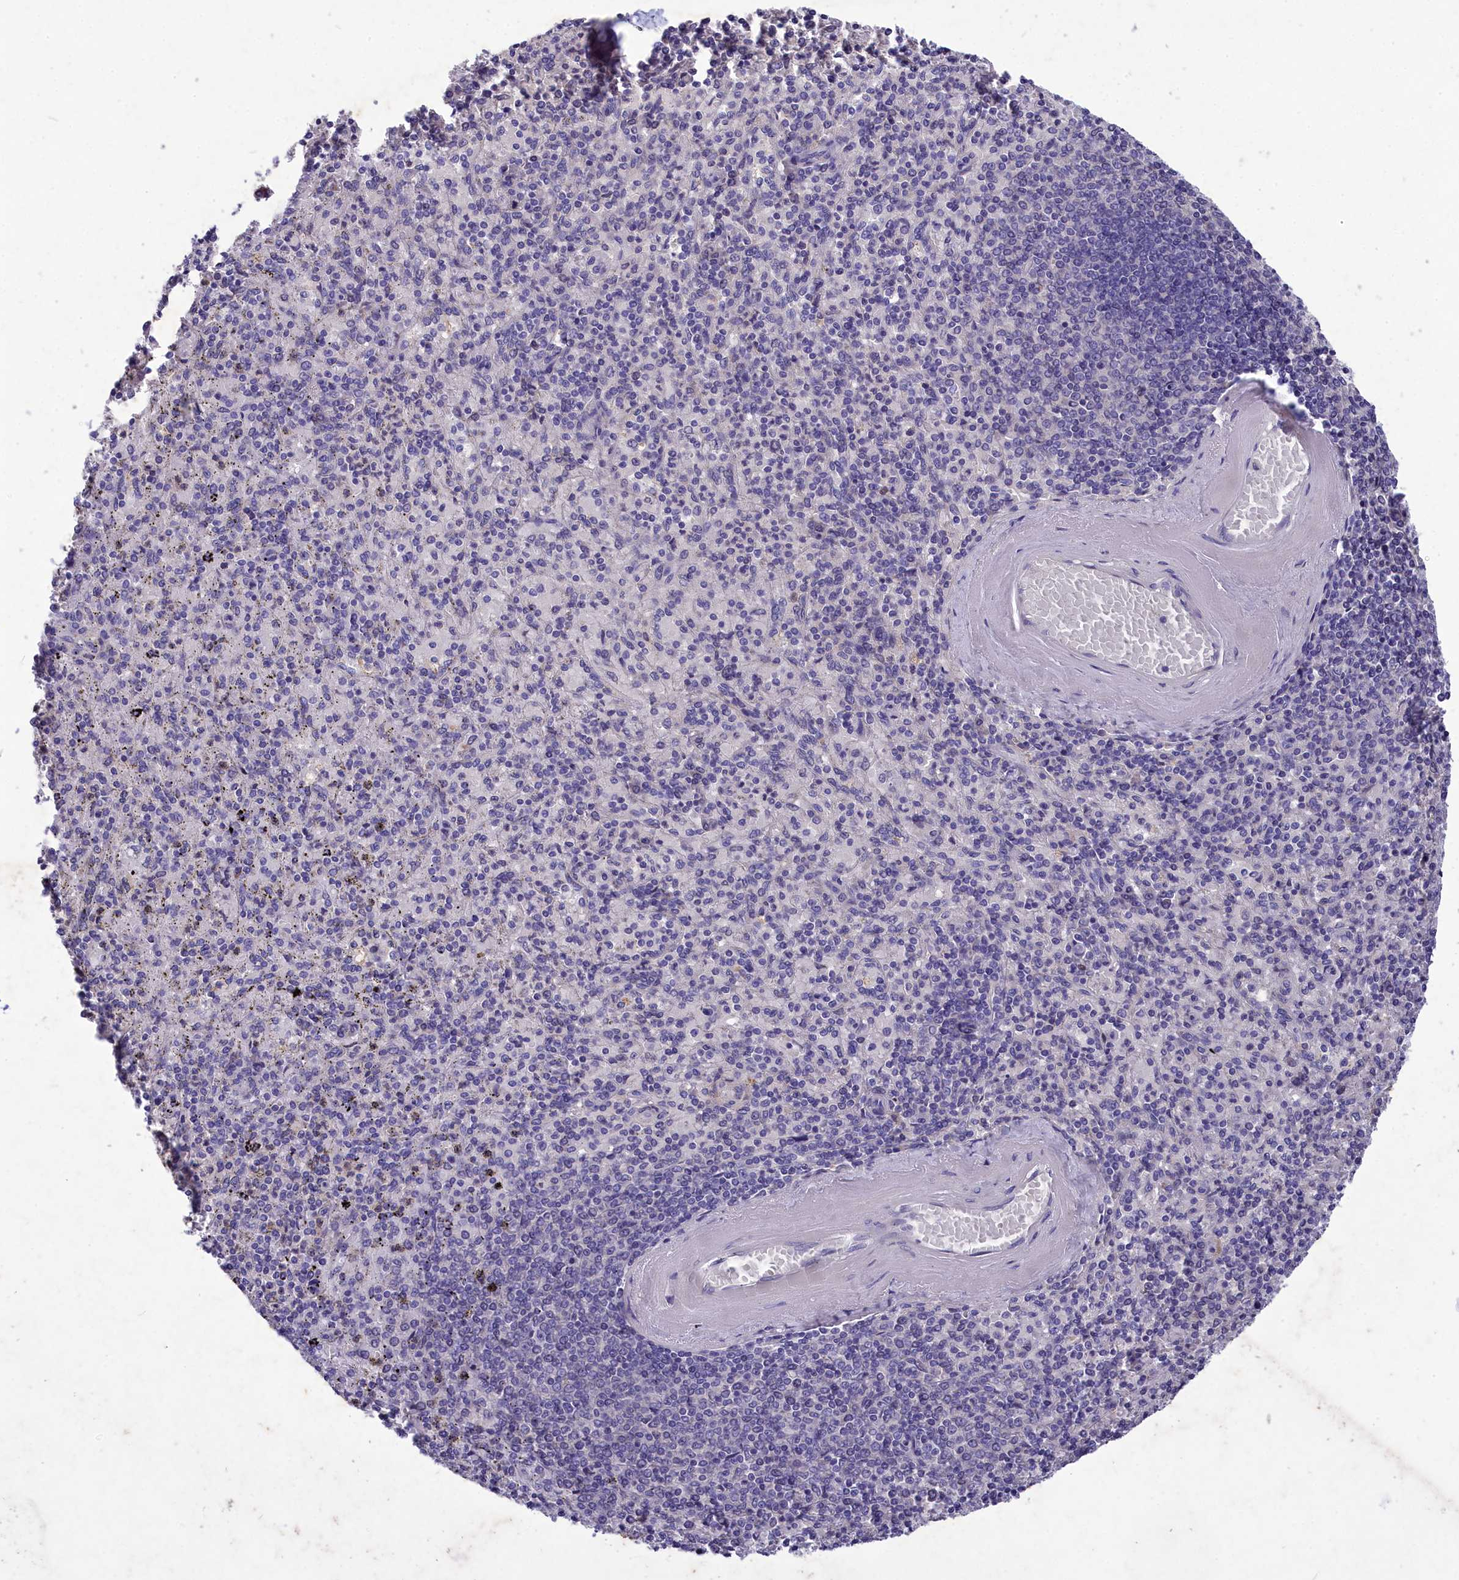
{"staining": {"intensity": "negative", "quantity": "none", "location": "none"}, "tissue": "spleen", "cell_type": "Cells in red pulp", "image_type": "normal", "snomed": [{"axis": "morphology", "description": "Normal tissue, NOS"}, {"axis": "topography", "description": "Spleen"}], "caption": "Immunohistochemistry of normal human spleen reveals no staining in cells in red pulp. (DAB immunohistochemistry (IHC), high magnification).", "gene": "DEFB119", "patient": {"sex": "male", "age": 82}}